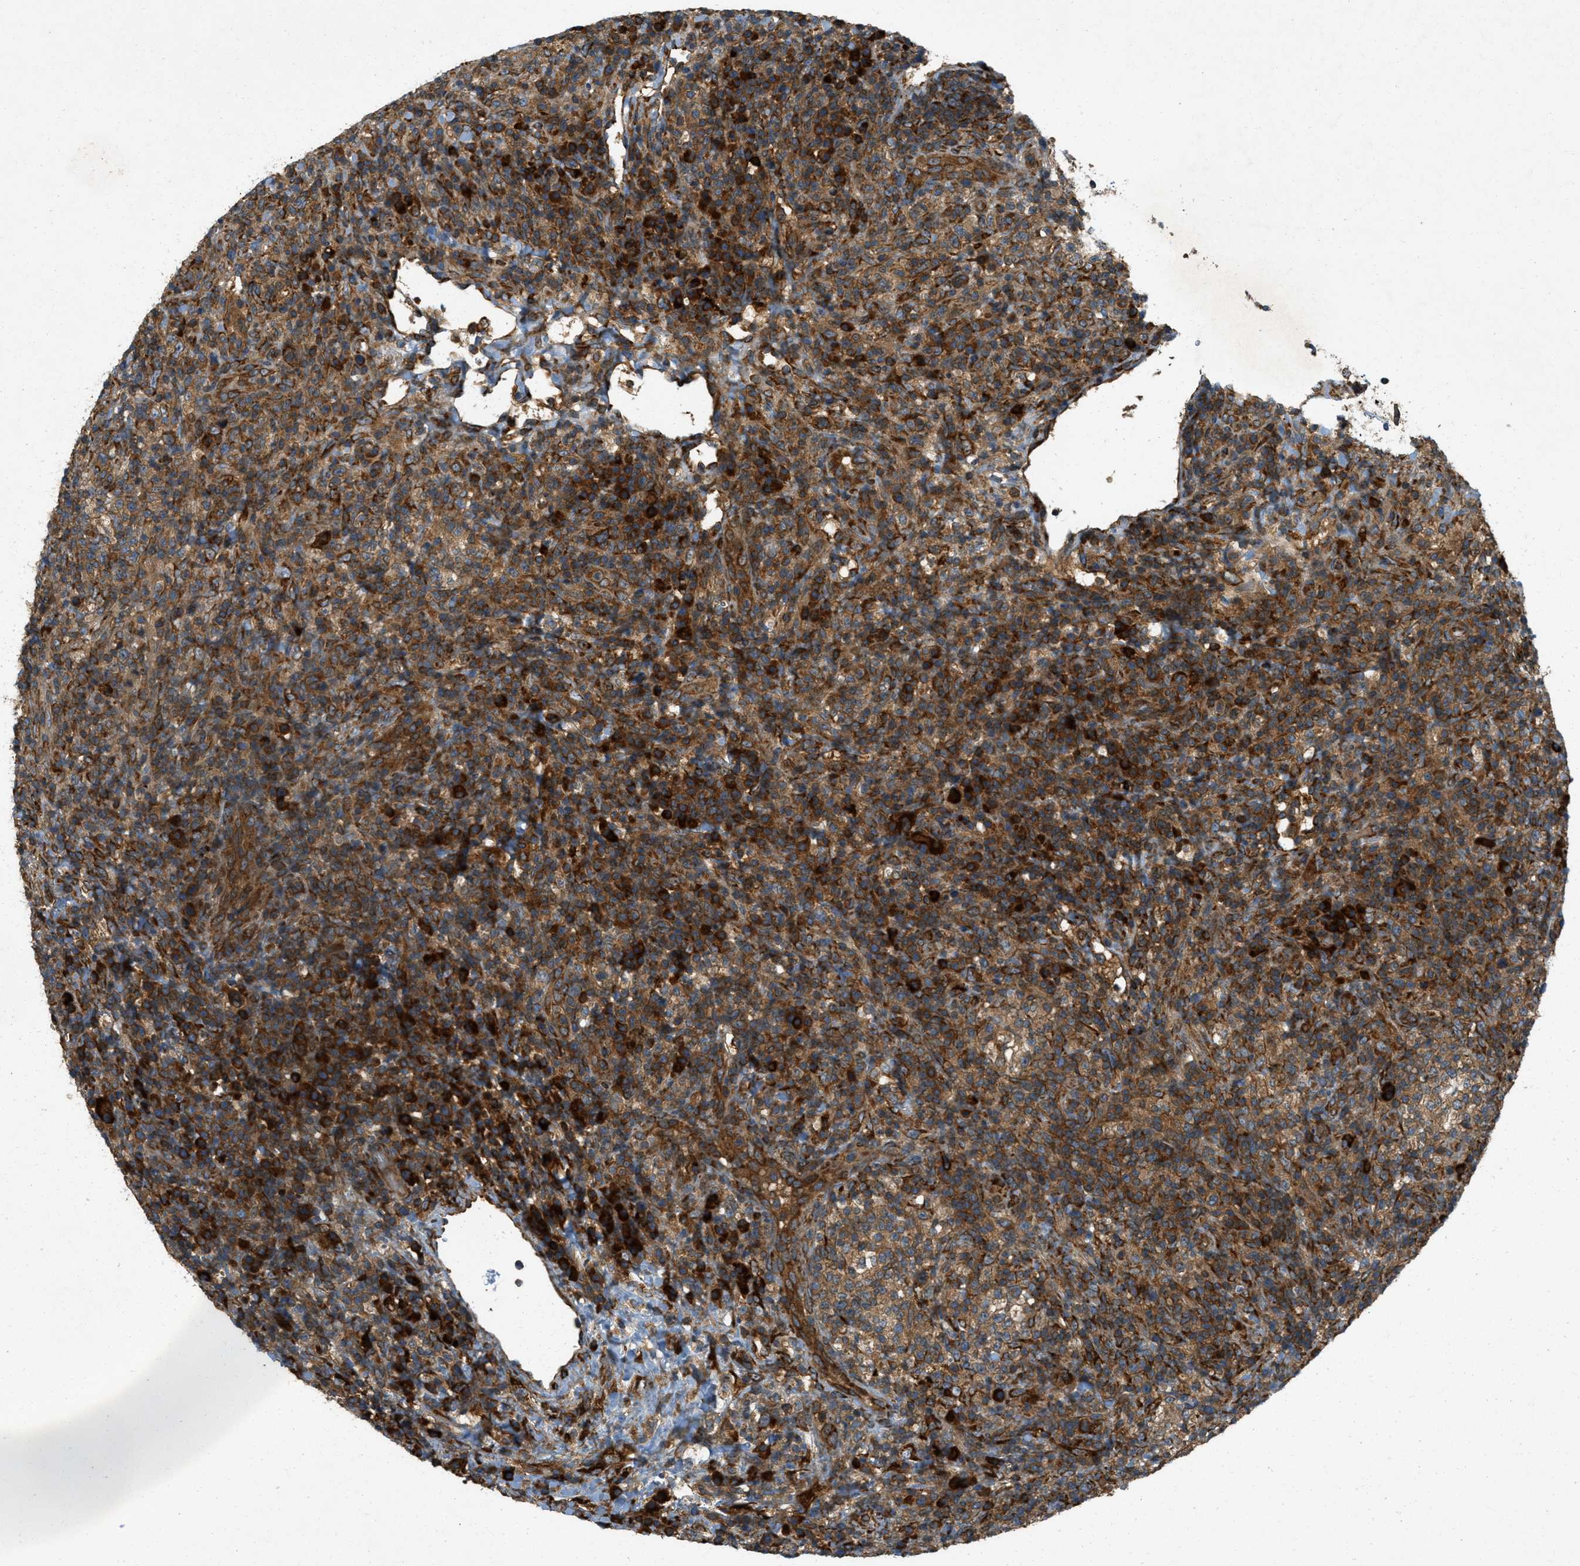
{"staining": {"intensity": "strong", "quantity": ">75%", "location": "cytoplasmic/membranous"}, "tissue": "lymphoma", "cell_type": "Tumor cells", "image_type": "cancer", "snomed": [{"axis": "morphology", "description": "Malignant lymphoma, non-Hodgkin's type, High grade"}, {"axis": "topography", "description": "Lymph node"}], "caption": "DAB immunohistochemical staining of human high-grade malignant lymphoma, non-Hodgkin's type demonstrates strong cytoplasmic/membranous protein positivity in approximately >75% of tumor cells.", "gene": "PCDH18", "patient": {"sex": "female", "age": 76}}